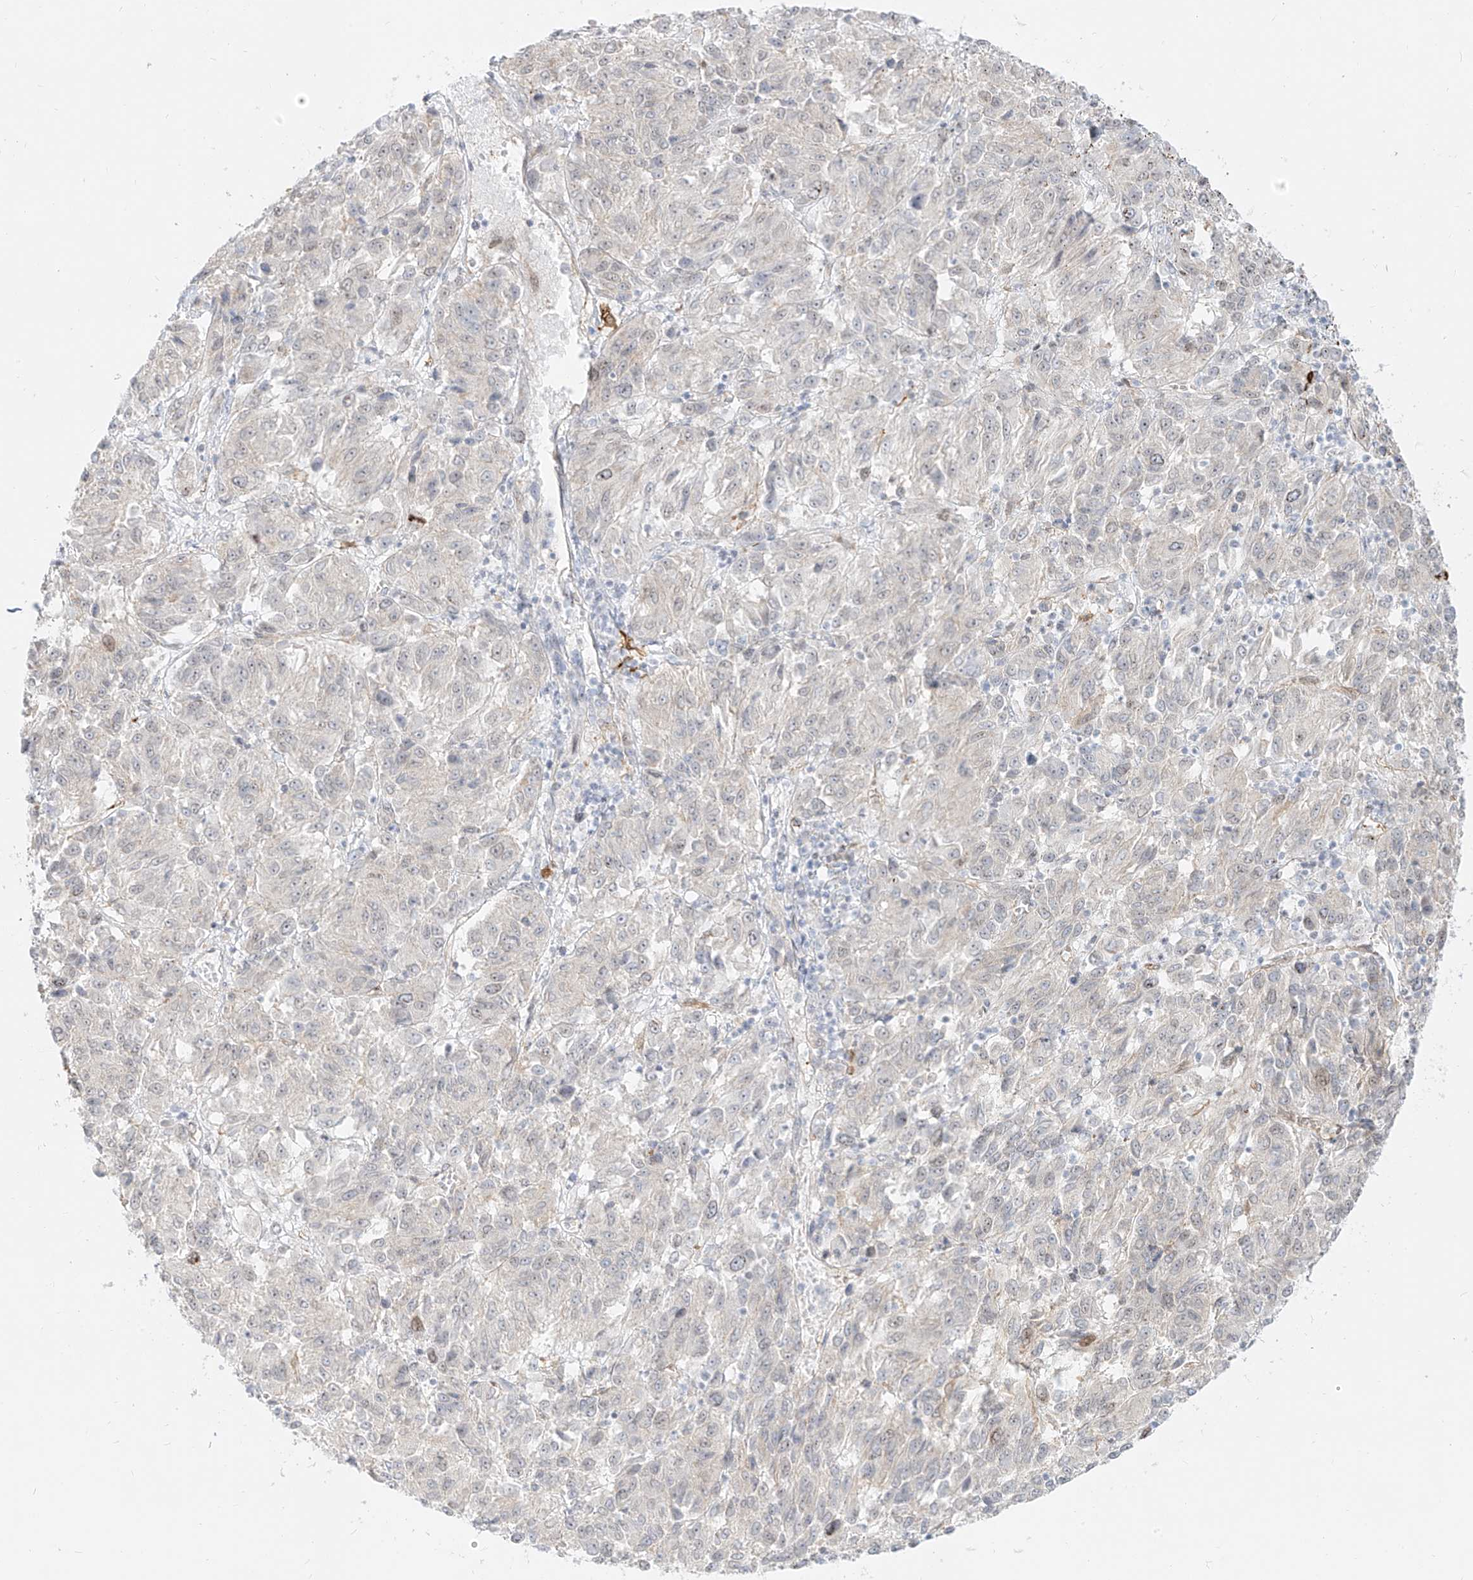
{"staining": {"intensity": "negative", "quantity": "none", "location": "none"}, "tissue": "melanoma", "cell_type": "Tumor cells", "image_type": "cancer", "snomed": [{"axis": "morphology", "description": "Malignant melanoma, Metastatic site"}, {"axis": "topography", "description": "Lung"}], "caption": "This is an immunohistochemistry histopathology image of human melanoma. There is no expression in tumor cells.", "gene": "NHSL1", "patient": {"sex": "male", "age": 64}}